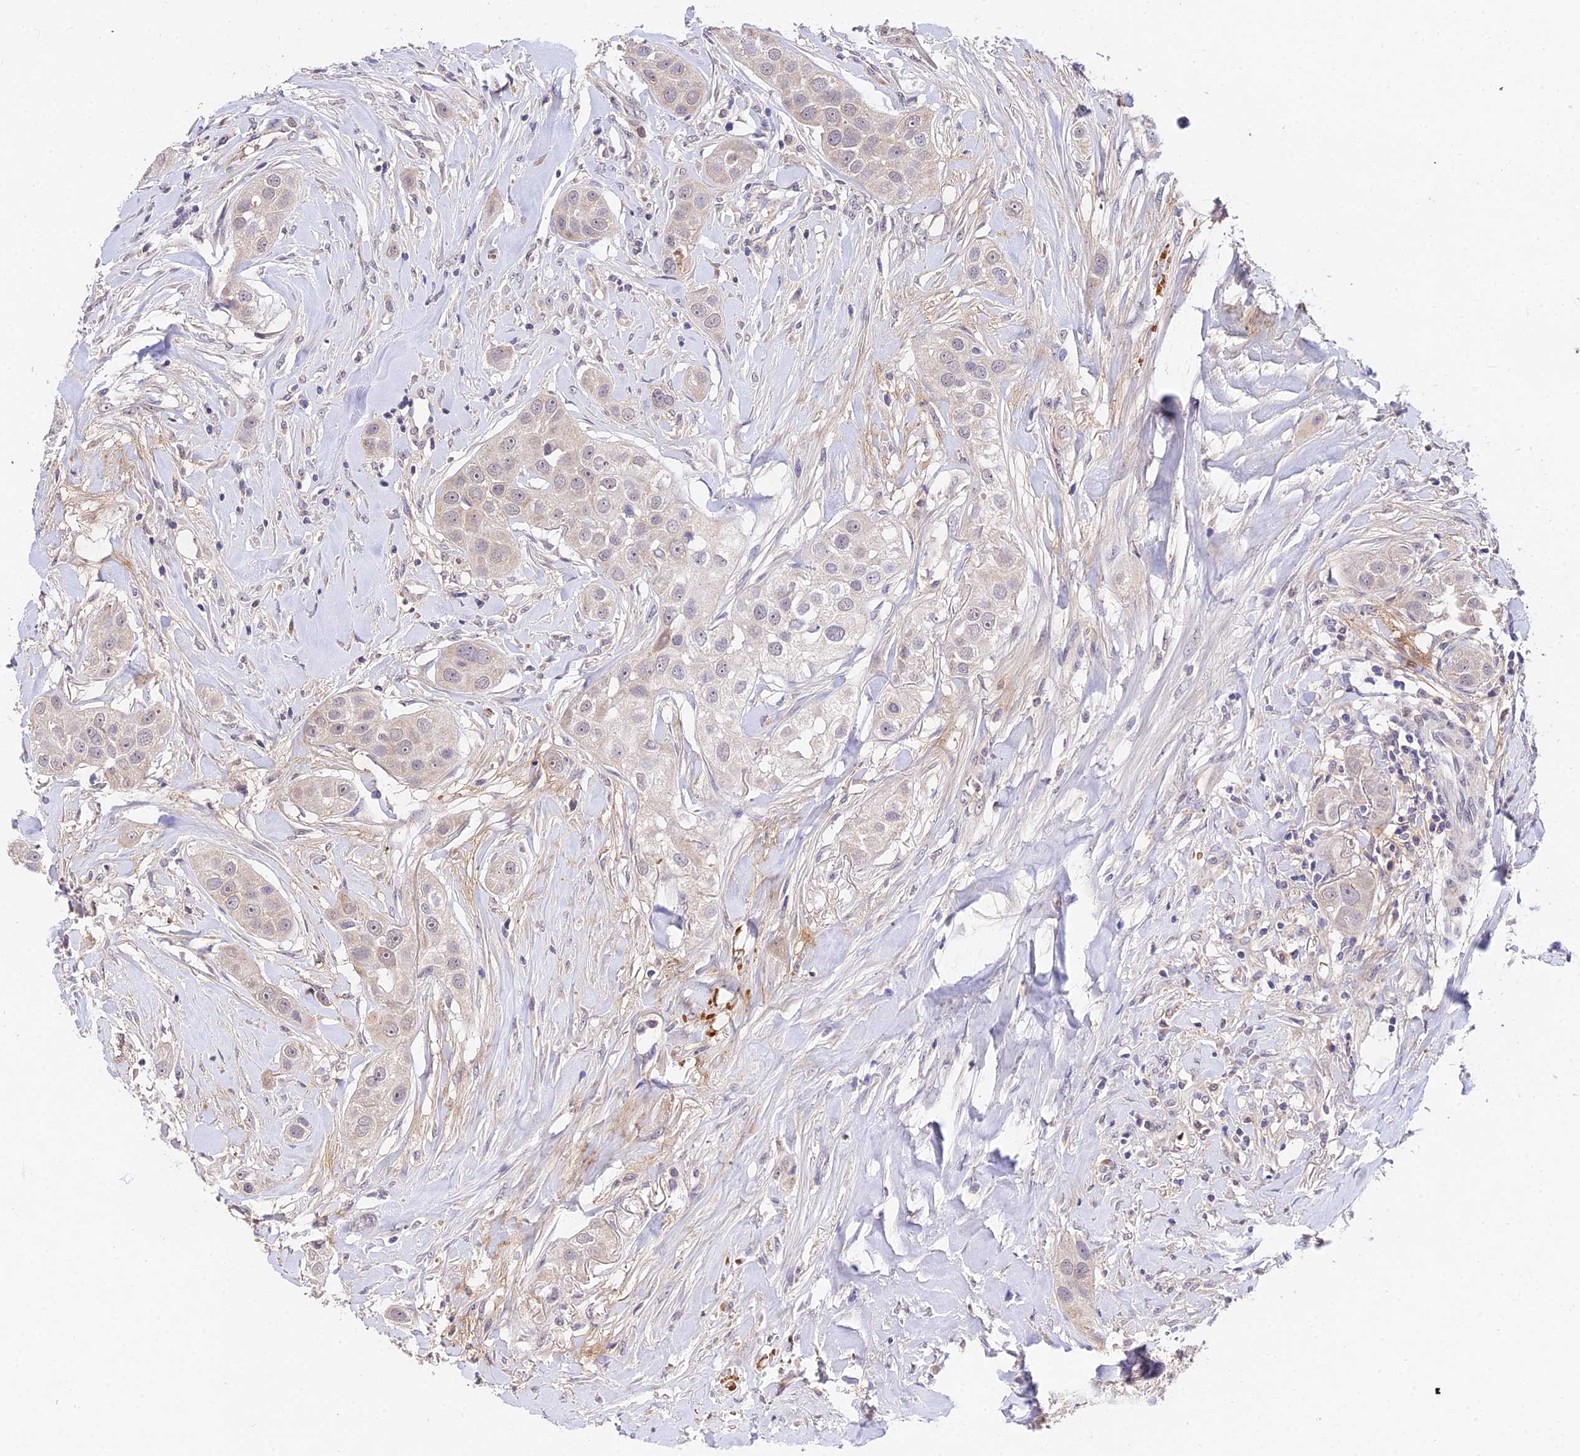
{"staining": {"intensity": "weak", "quantity": "<25%", "location": "cytoplasmic/membranous"}, "tissue": "head and neck cancer", "cell_type": "Tumor cells", "image_type": "cancer", "snomed": [{"axis": "morphology", "description": "Normal tissue, NOS"}, {"axis": "morphology", "description": "Squamous cell carcinoma, NOS"}, {"axis": "topography", "description": "Skeletal muscle"}, {"axis": "topography", "description": "Head-Neck"}], "caption": "Head and neck cancer was stained to show a protein in brown. There is no significant staining in tumor cells. (DAB (3,3'-diaminobenzidine) IHC, high magnification).", "gene": "WDR5B", "patient": {"sex": "male", "age": 51}}